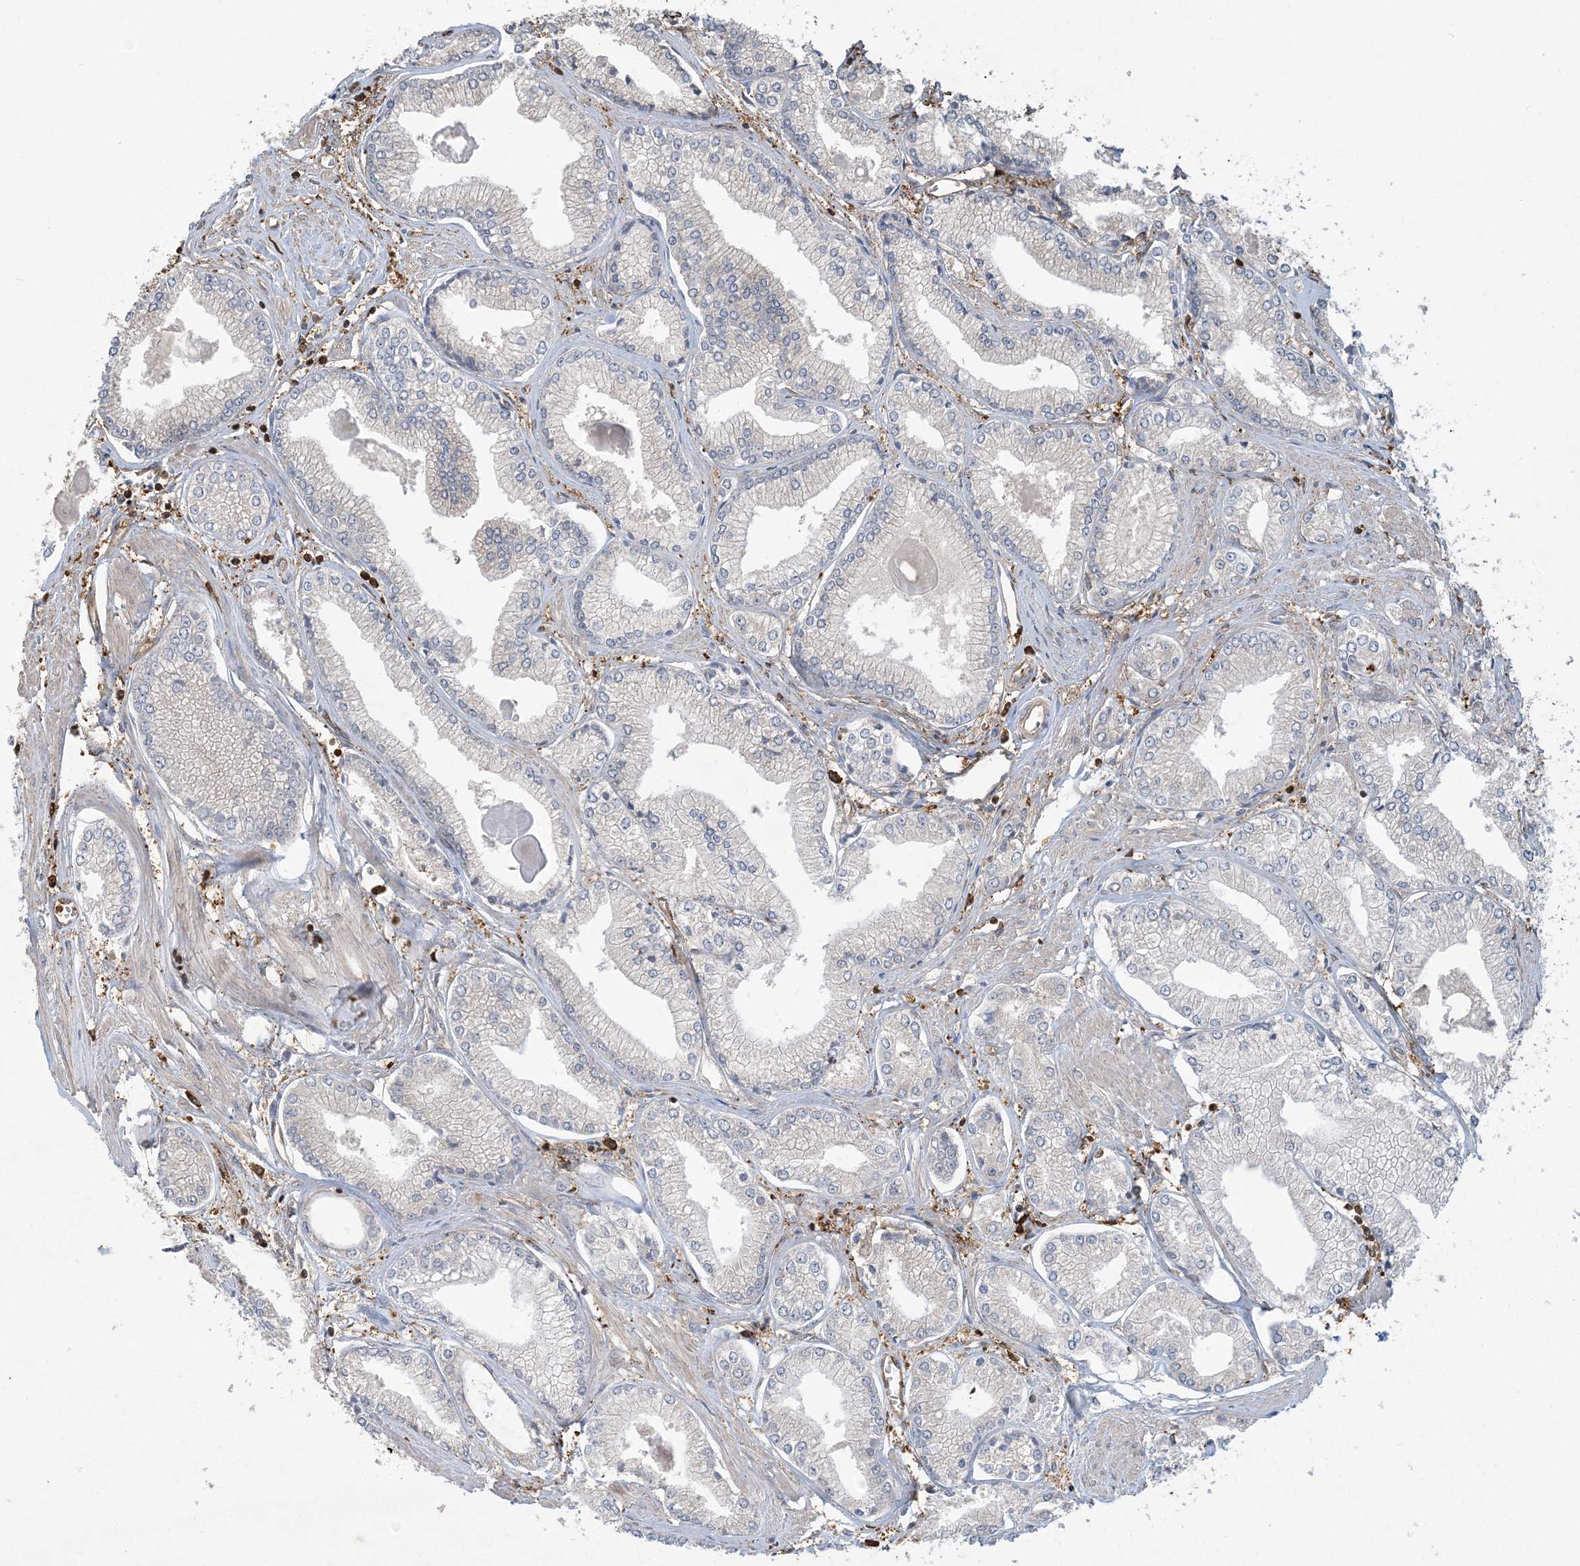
{"staining": {"intensity": "negative", "quantity": "none", "location": "none"}, "tissue": "prostate cancer", "cell_type": "Tumor cells", "image_type": "cancer", "snomed": [{"axis": "morphology", "description": "Adenocarcinoma, Low grade"}, {"axis": "topography", "description": "Prostate"}], "caption": "IHC of adenocarcinoma (low-grade) (prostate) shows no expression in tumor cells.", "gene": "TMSB4X", "patient": {"sex": "male", "age": 60}}